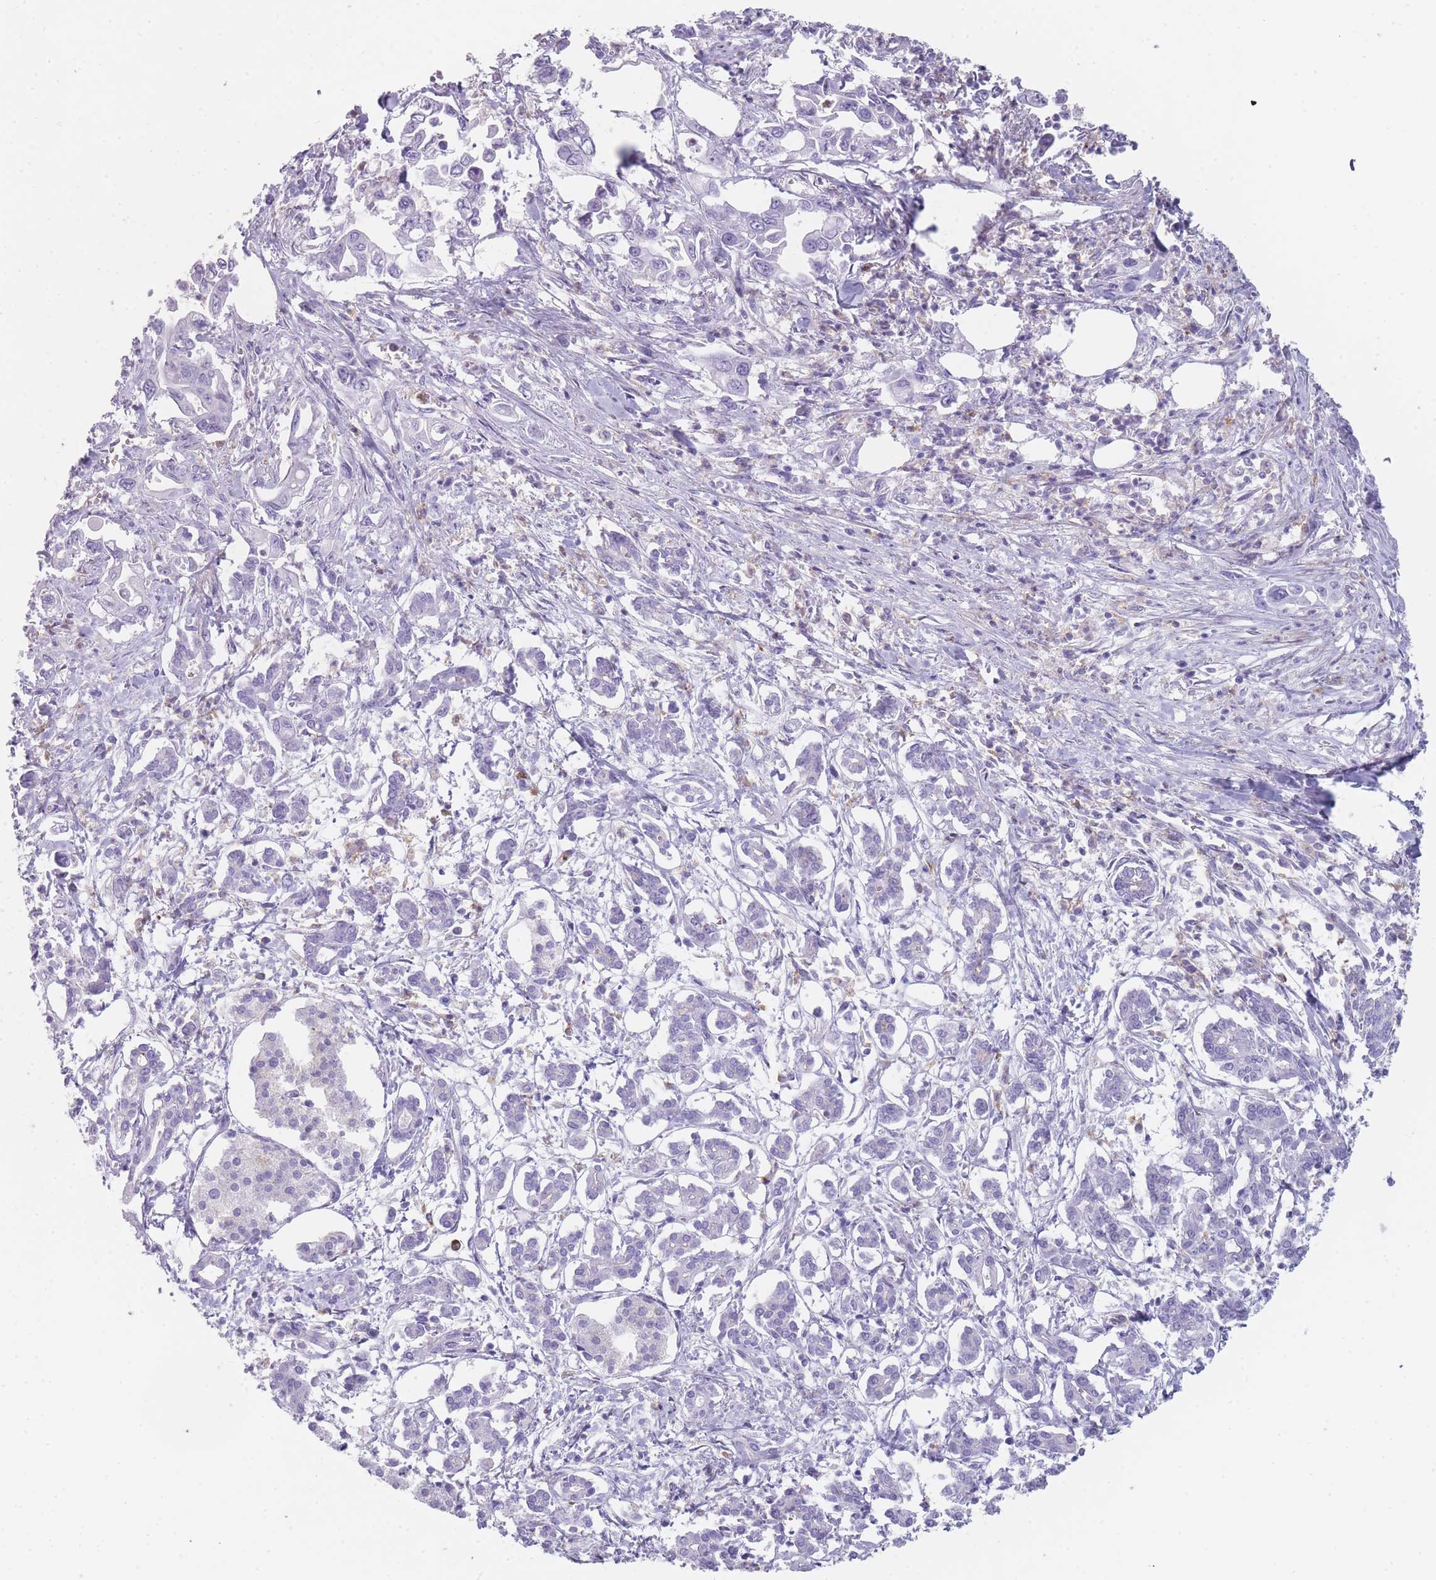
{"staining": {"intensity": "negative", "quantity": "none", "location": "none"}, "tissue": "pancreatic cancer", "cell_type": "Tumor cells", "image_type": "cancer", "snomed": [{"axis": "morphology", "description": "Adenocarcinoma, NOS"}, {"axis": "topography", "description": "Pancreas"}], "caption": "This photomicrograph is of pancreatic cancer (adenocarcinoma) stained with IHC to label a protein in brown with the nuclei are counter-stained blue. There is no expression in tumor cells. (Brightfield microscopy of DAB (3,3'-diaminobenzidine) immunohistochemistry at high magnification).", "gene": "CR1L", "patient": {"sex": "male", "age": 61}}